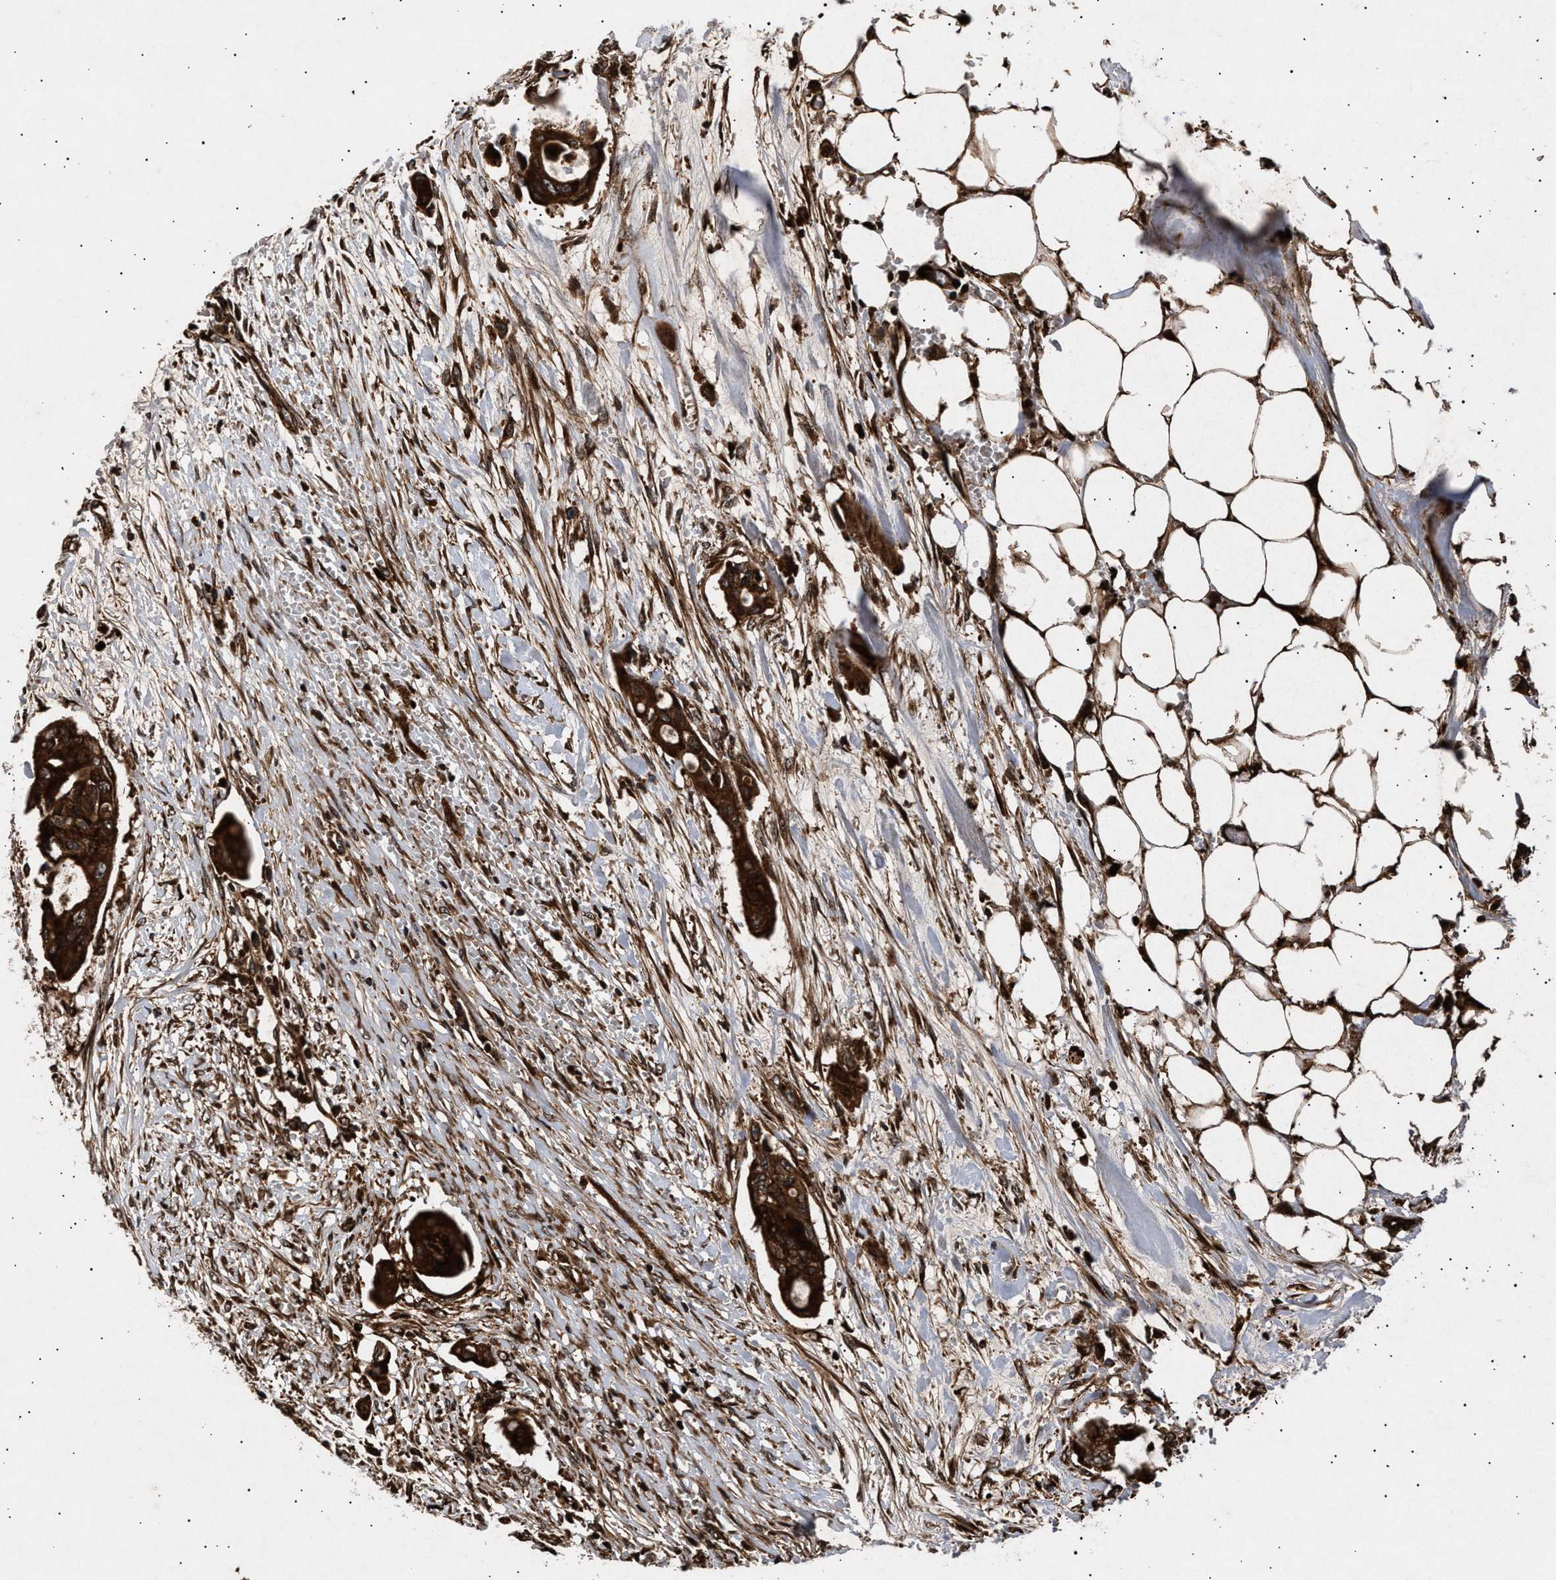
{"staining": {"intensity": "strong", "quantity": ">75%", "location": "cytoplasmic/membranous"}, "tissue": "colorectal cancer", "cell_type": "Tumor cells", "image_type": "cancer", "snomed": [{"axis": "morphology", "description": "Adenocarcinoma, NOS"}, {"axis": "topography", "description": "Colon"}], "caption": "A high amount of strong cytoplasmic/membranous expression is seen in about >75% of tumor cells in colorectal cancer tissue.", "gene": "ITGB5", "patient": {"sex": "female", "age": 57}}